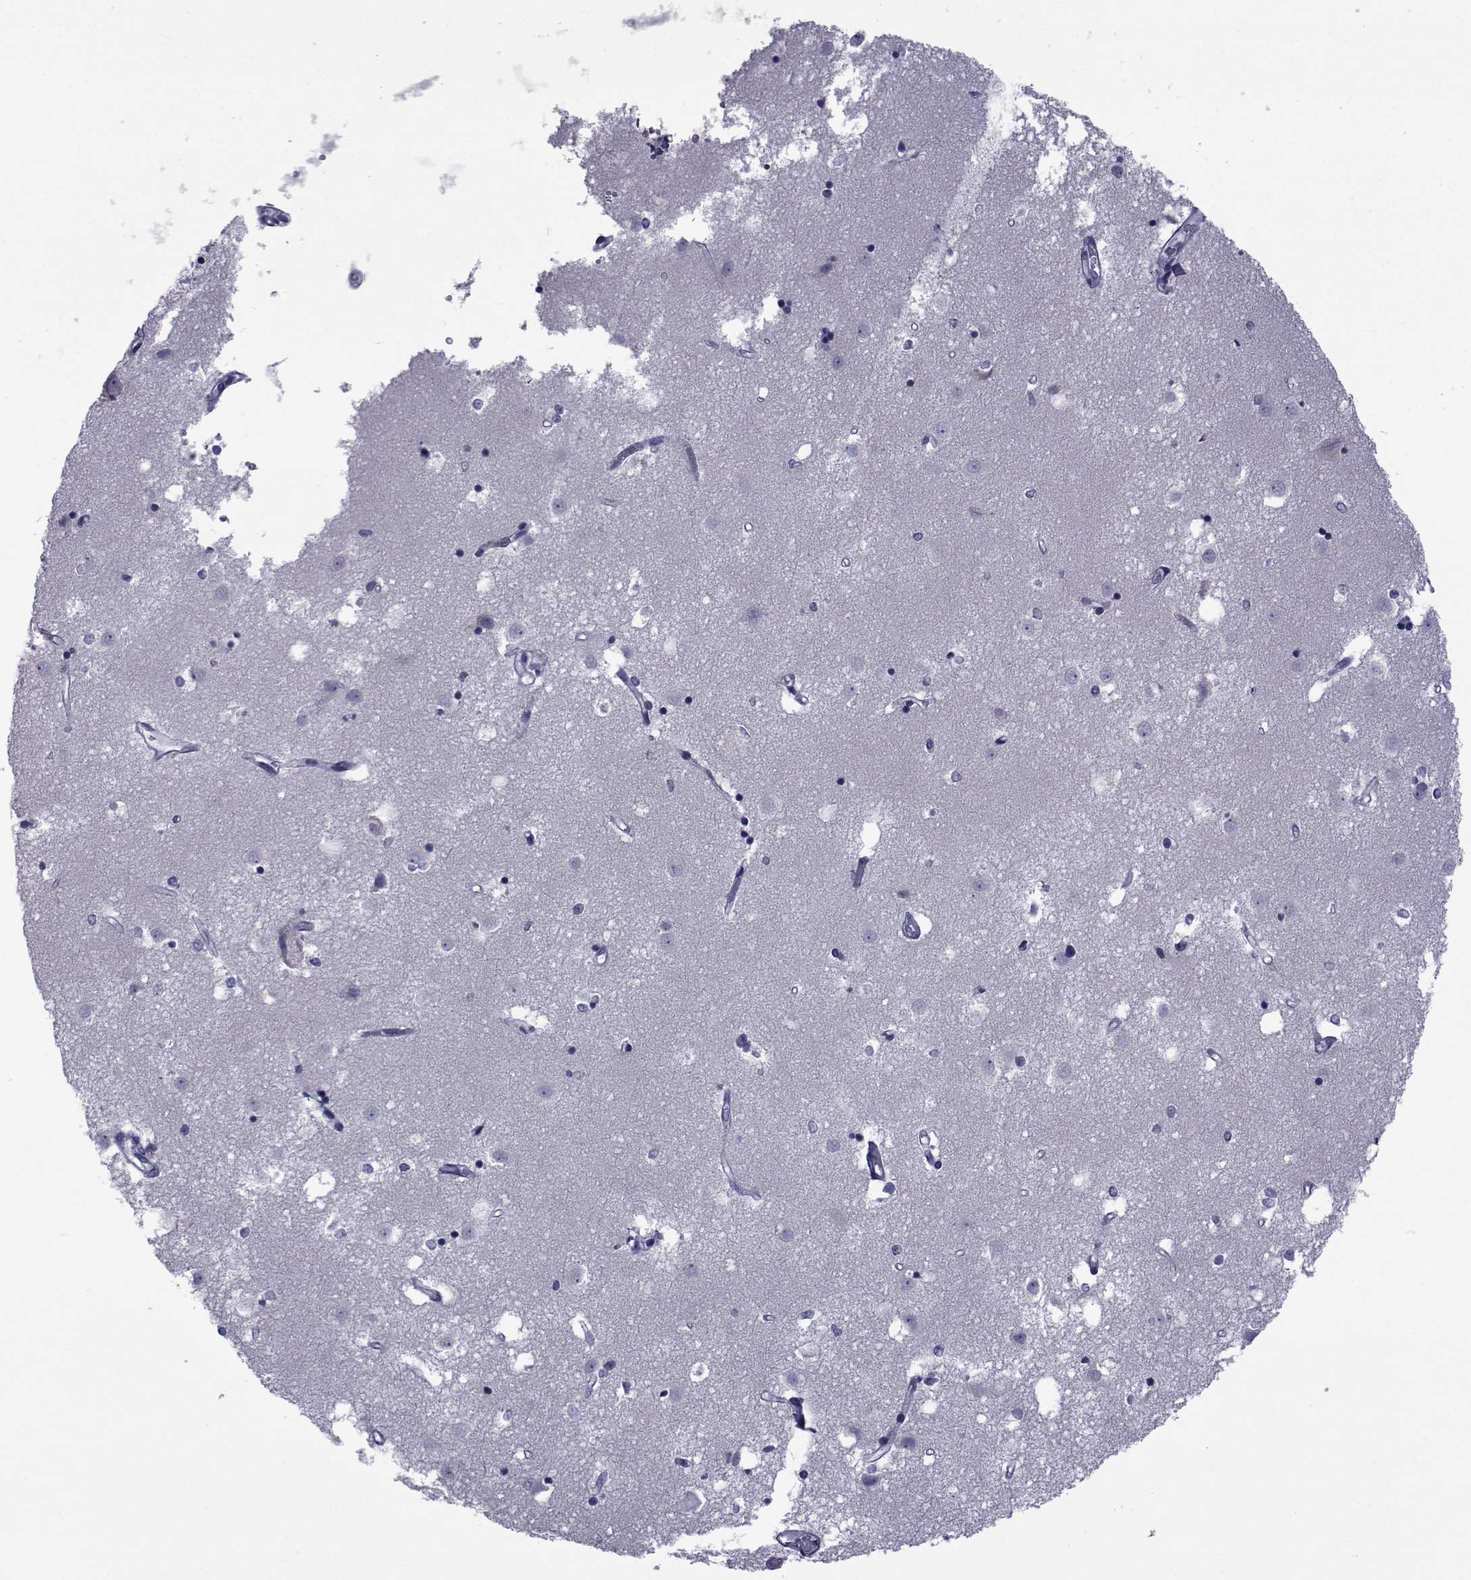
{"staining": {"intensity": "negative", "quantity": "none", "location": "none"}, "tissue": "caudate", "cell_type": "Glial cells", "image_type": "normal", "snomed": [{"axis": "morphology", "description": "Normal tissue, NOS"}, {"axis": "topography", "description": "Lateral ventricle wall"}], "caption": "IHC image of benign caudate: caudate stained with DAB exhibits no significant protein expression in glial cells.", "gene": "GKAP1", "patient": {"sex": "male", "age": 54}}